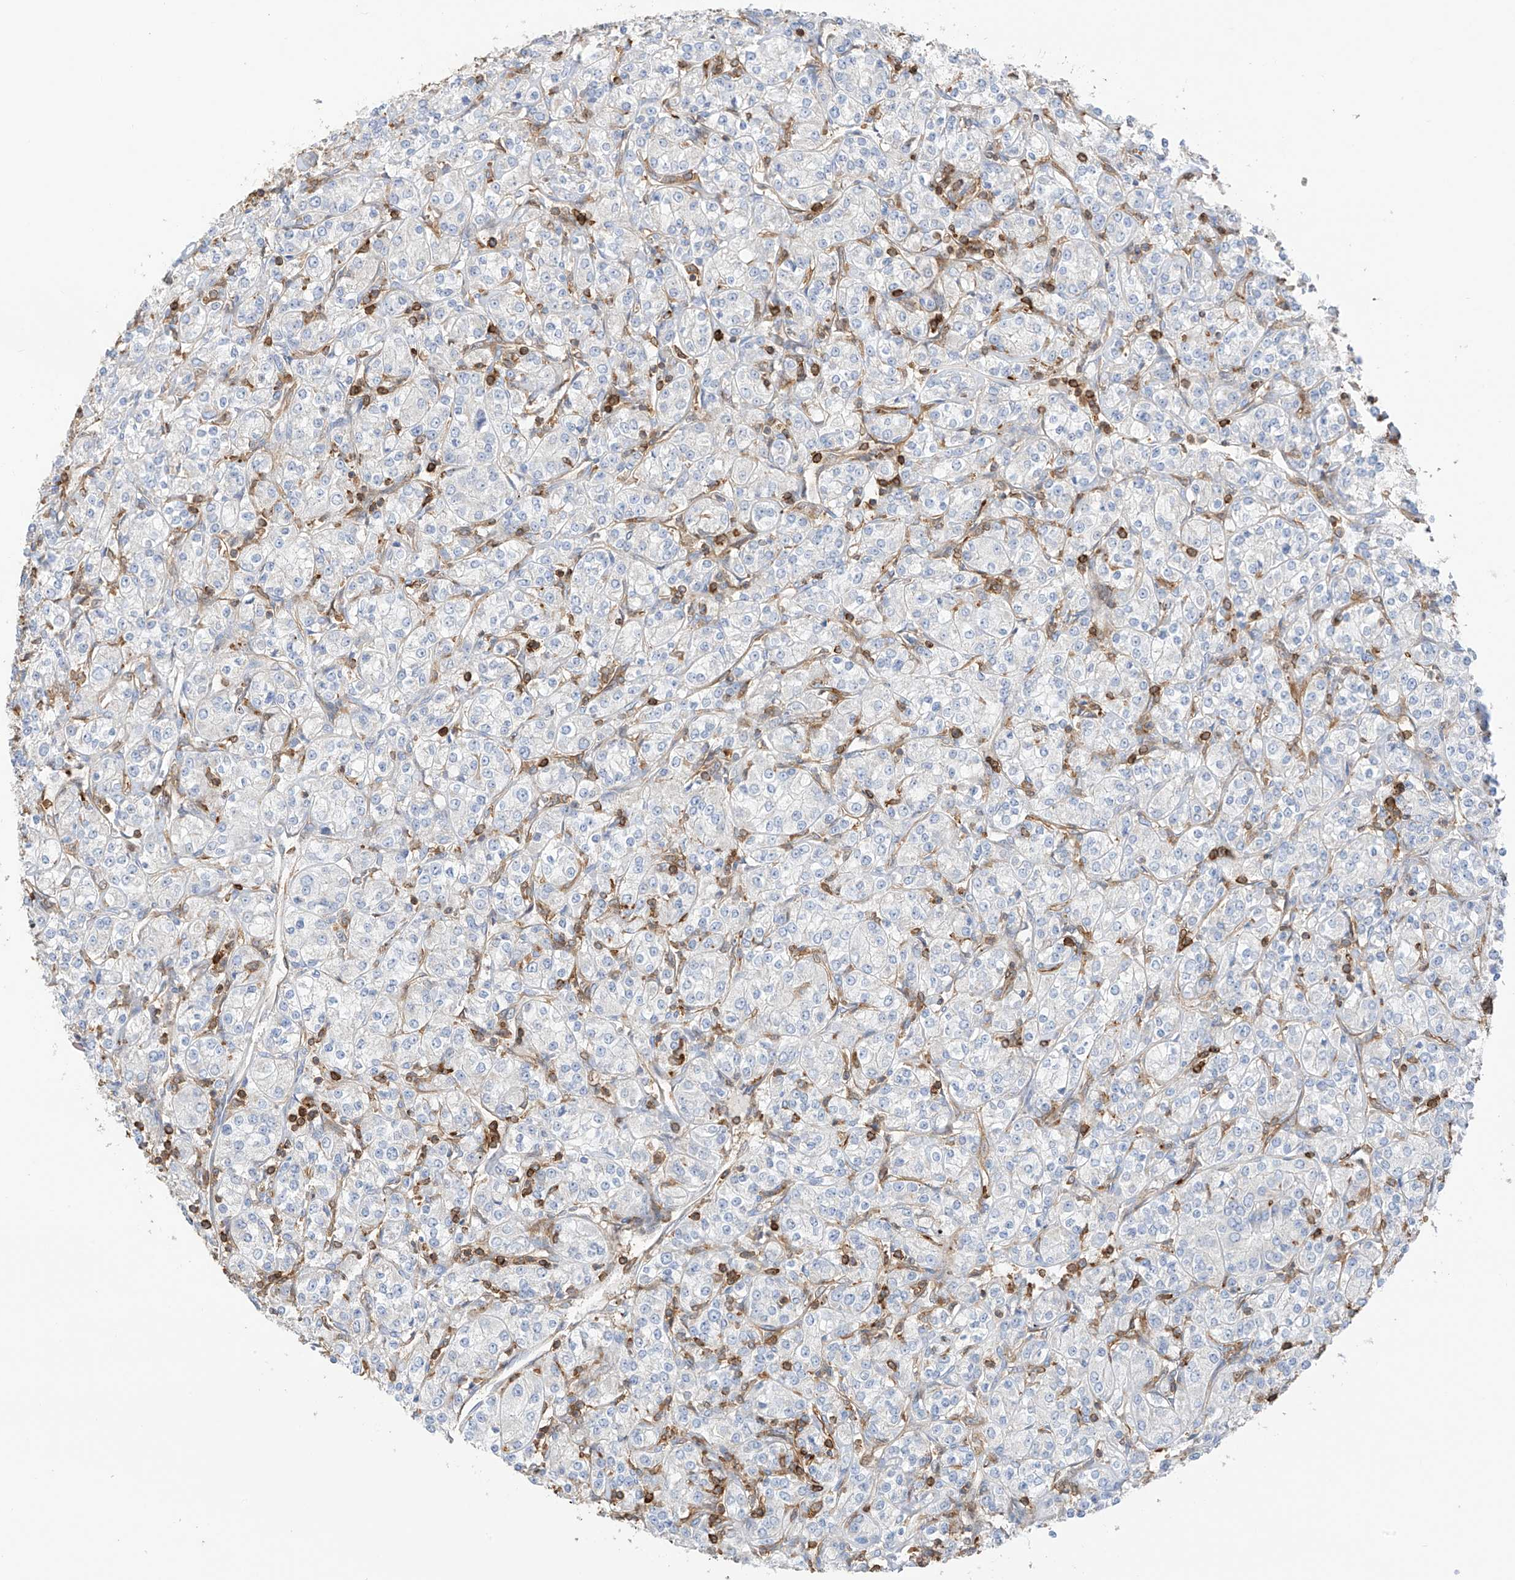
{"staining": {"intensity": "negative", "quantity": "none", "location": "none"}, "tissue": "renal cancer", "cell_type": "Tumor cells", "image_type": "cancer", "snomed": [{"axis": "morphology", "description": "Adenocarcinoma, NOS"}, {"axis": "topography", "description": "Kidney"}], "caption": "Micrograph shows no protein expression in tumor cells of renal adenocarcinoma tissue.", "gene": "ARHGAP25", "patient": {"sex": "male", "age": 77}}